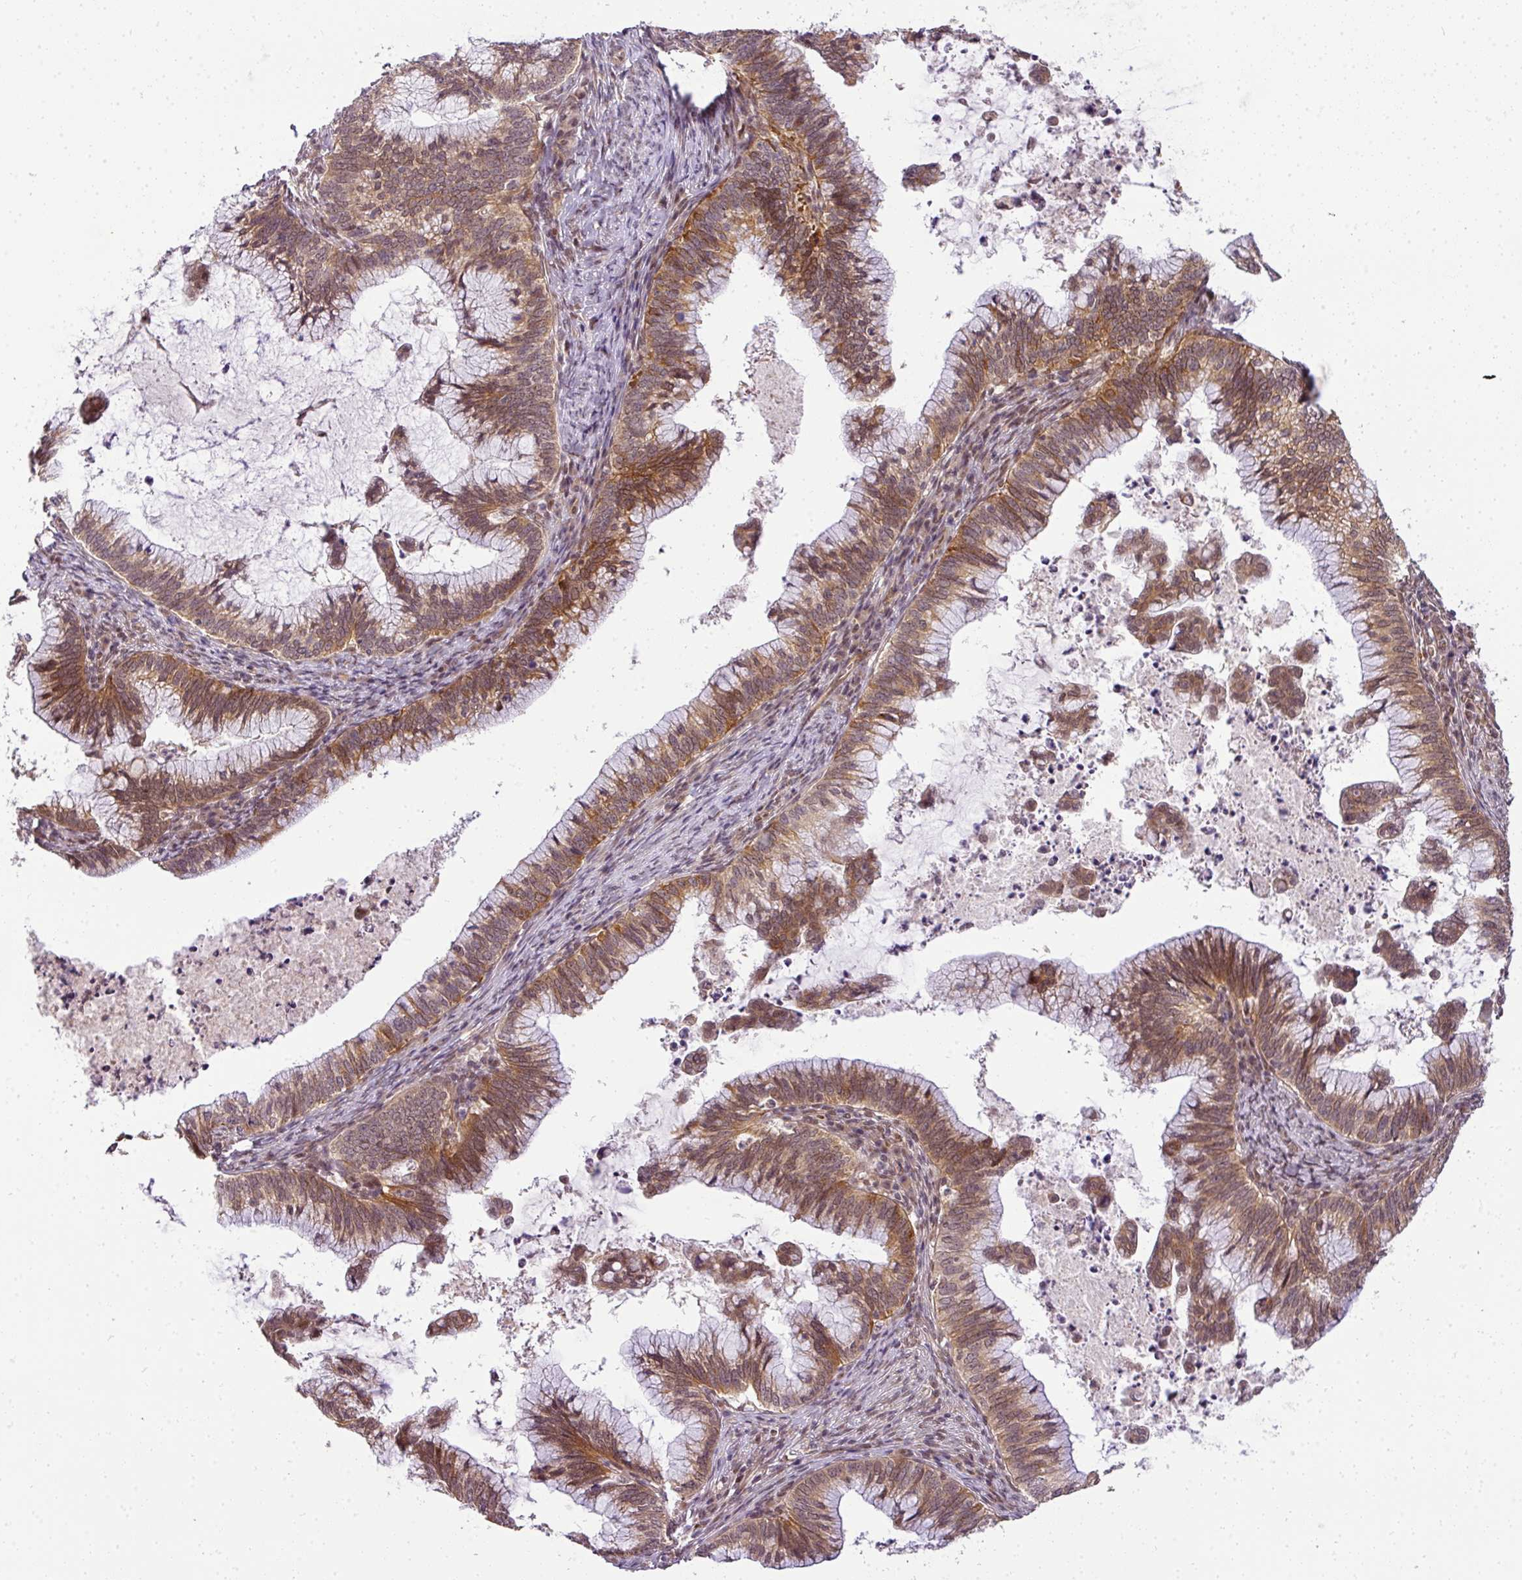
{"staining": {"intensity": "moderate", "quantity": ">75%", "location": "cytoplasmic/membranous,nuclear"}, "tissue": "cervical cancer", "cell_type": "Tumor cells", "image_type": "cancer", "snomed": [{"axis": "morphology", "description": "Adenocarcinoma, NOS"}, {"axis": "topography", "description": "Cervix"}], "caption": "Brown immunohistochemical staining in cervical cancer reveals moderate cytoplasmic/membranous and nuclear expression in about >75% of tumor cells. Ihc stains the protein in brown and the nuclei are stained blue.", "gene": "C1orf226", "patient": {"sex": "female", "age": 36}}